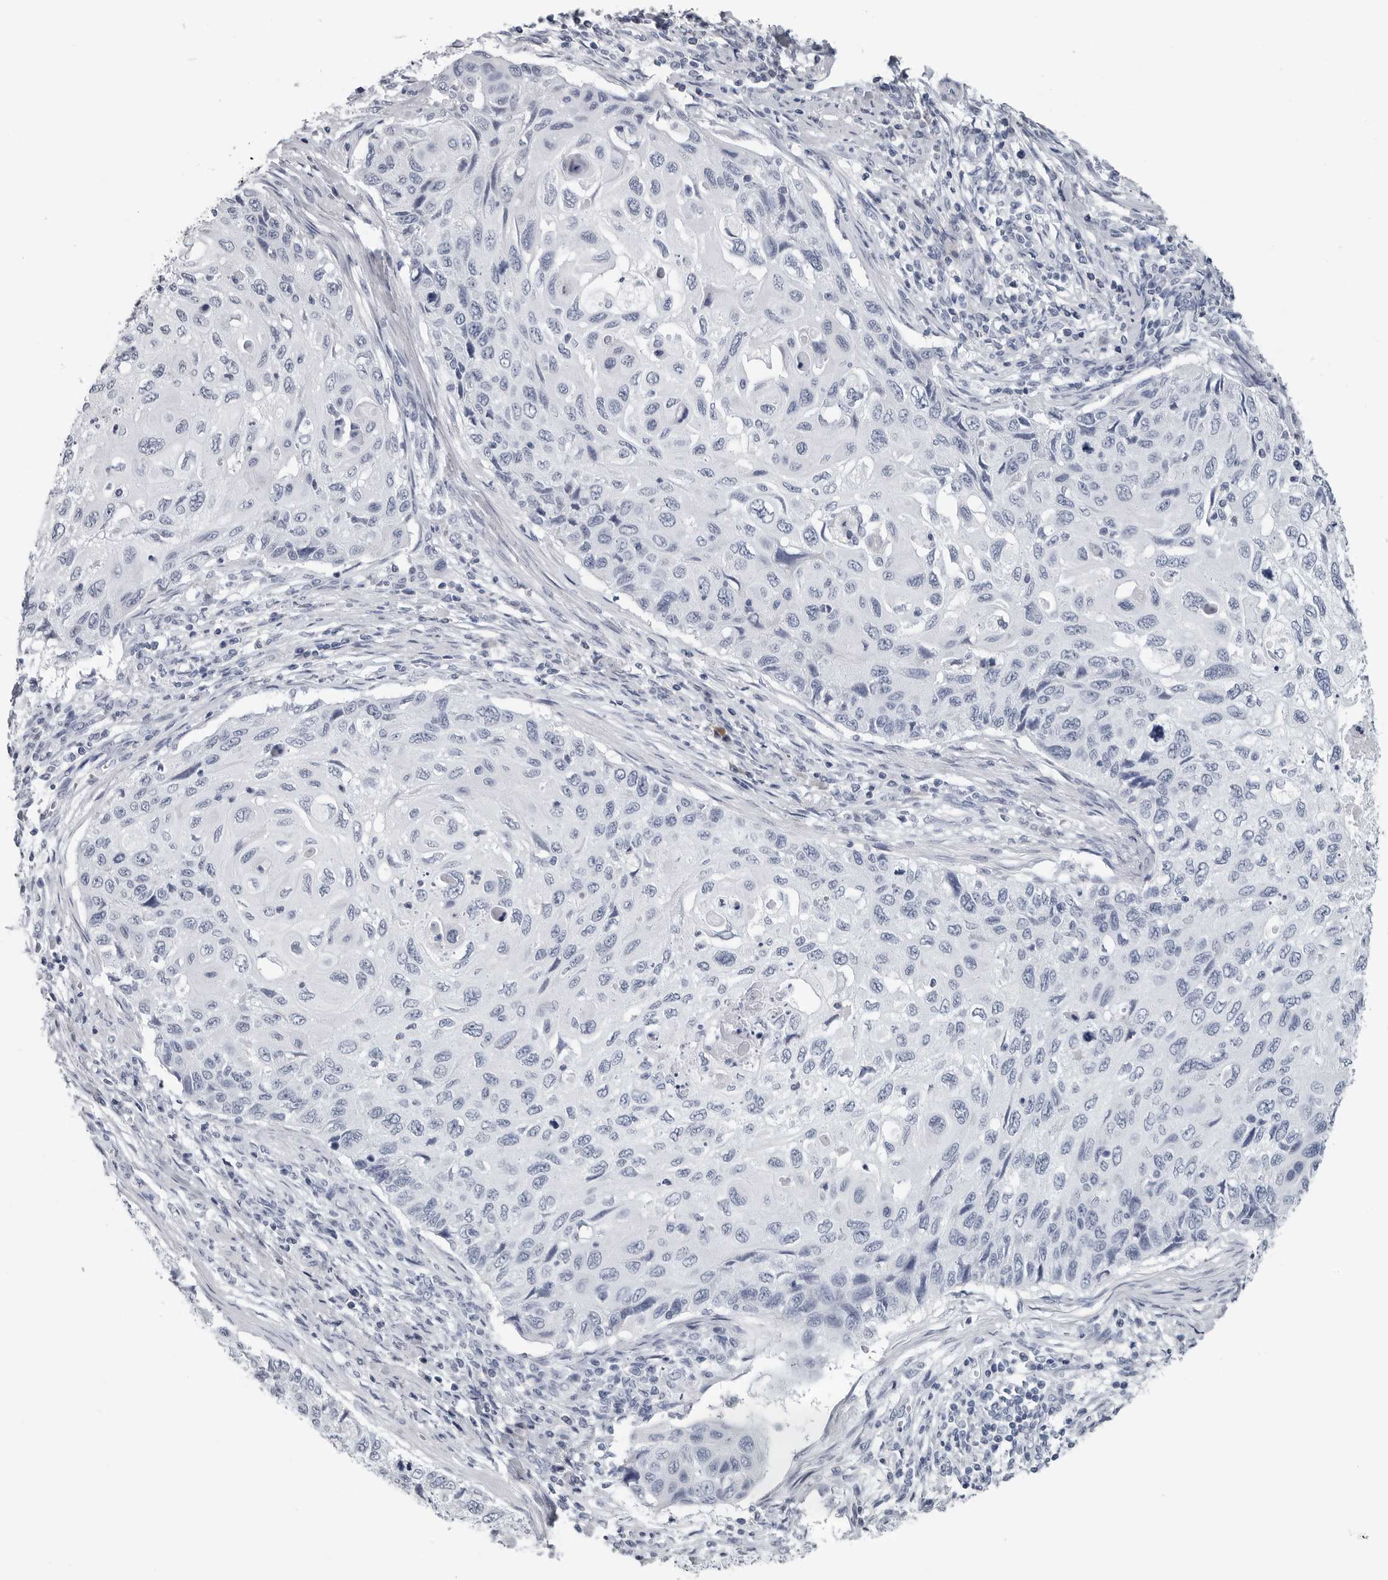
{"staining": {"intensity": "negative", "quantity": "none", "location": "none"}, "tissue": "cervical cancer", "cell_type": "Tumor cells", "image_type": "cancer", "snomed": [{"axis": "morphology", "description": "Squamous cell carcinoma, NOS"}, {"axis": "topography", "description": "Cervix"}], "caption": "Tumor cells are negative for protein expression in human squamous cell carcinoma (cervical).", "gene": "AMPD1", "patient": {"sex": "female", "age": 70}}